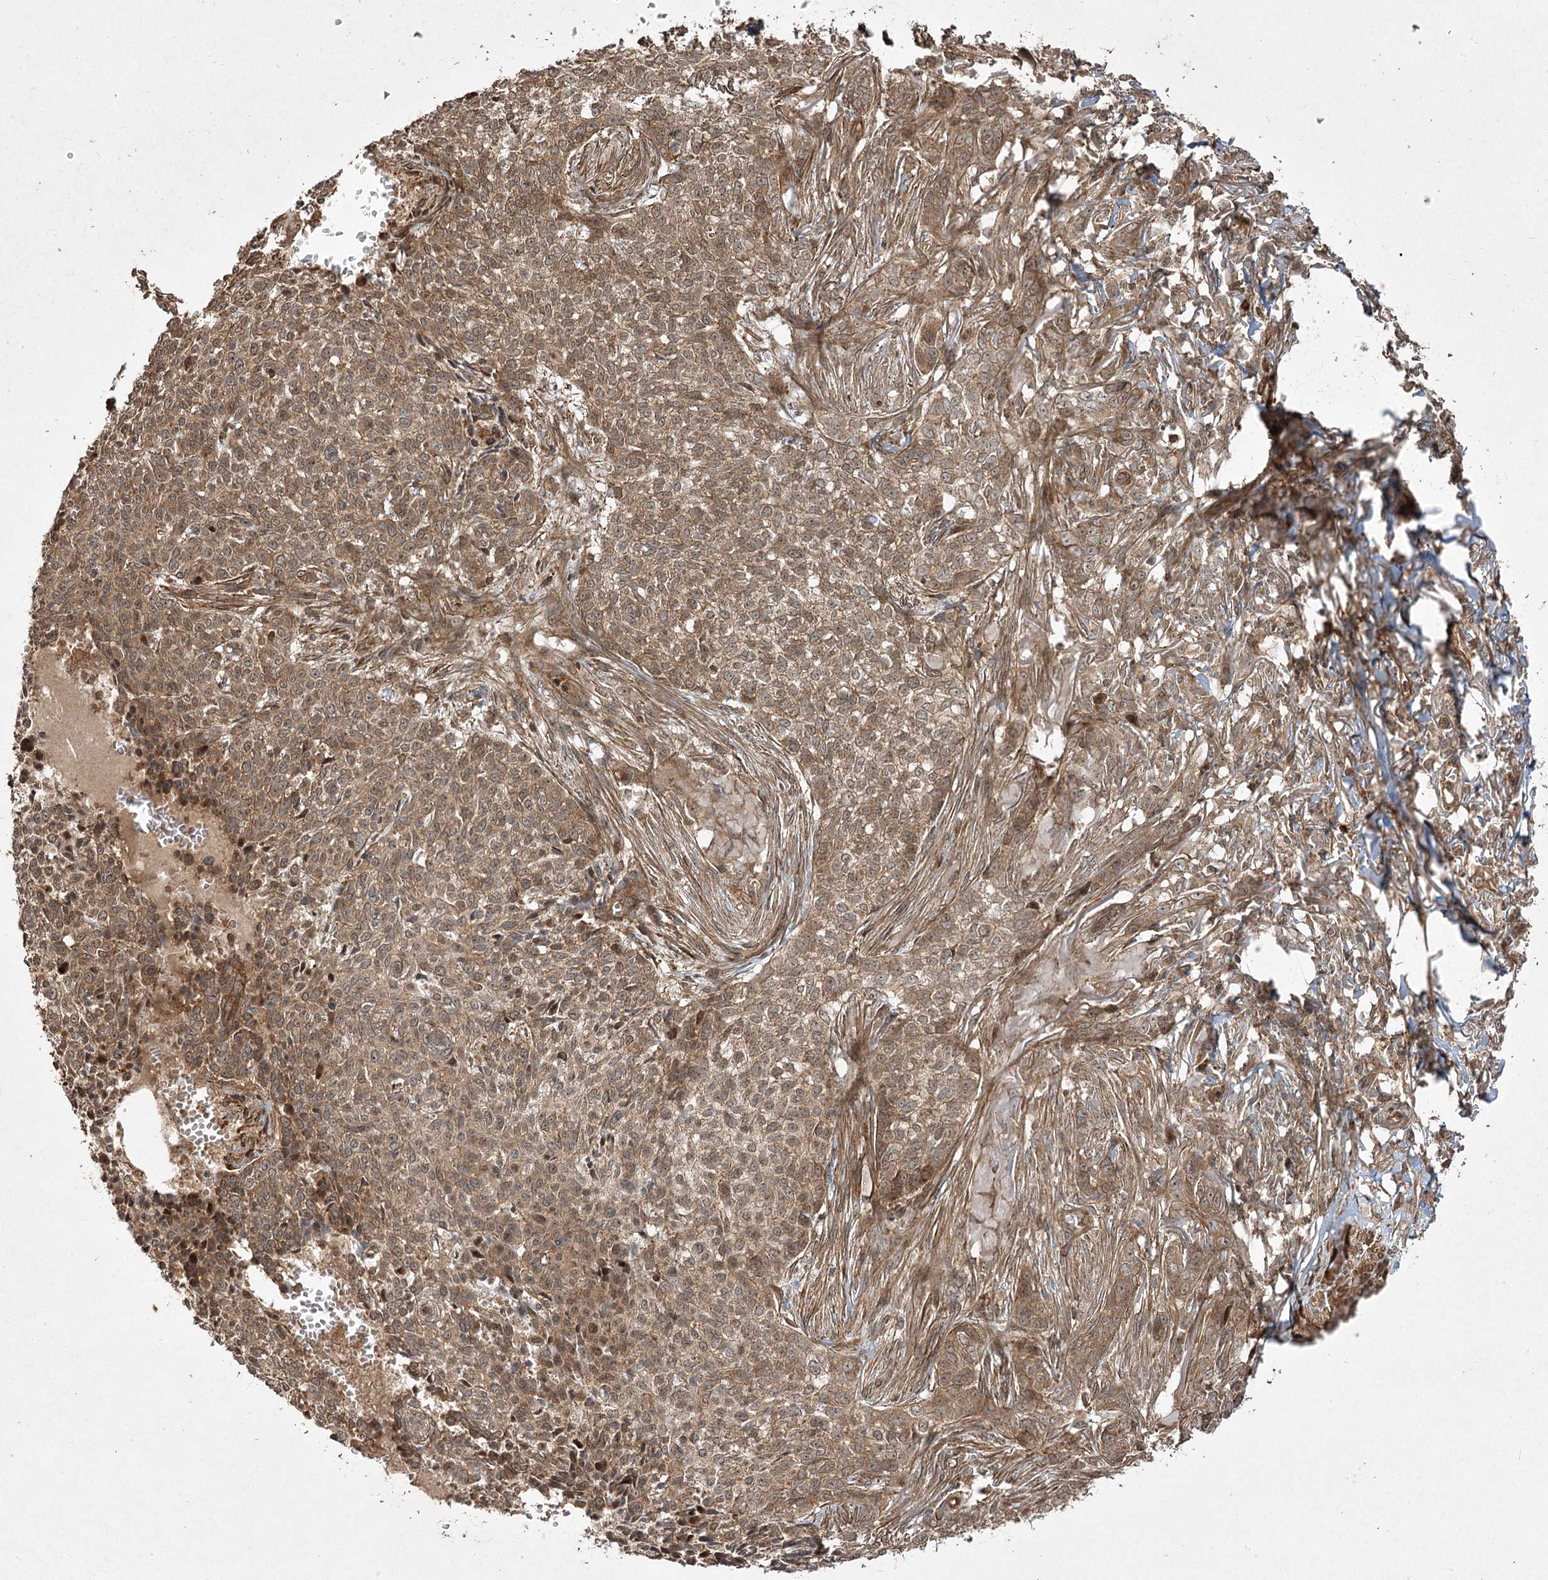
{"staining": {"intensity": "moderate", "quantity": ">75%", "location": "cytoplasmic/membranous,nuclear"}, "tissue": "skin cancer", "cell_type": "Tumor cells", "image_type": "cancer", "snomed": [{"axis": "morphology", "description": "Basal cell carcinoma"}, {"axis": "topography", "description": "Skin"}], "caption": "This histopathology image shows basal cell carcinoma (skin) stained with immunohistochemistry to label a protein in brown. The cytoplasmic/membranous and nuclear of tumor cells show moderate positivity for the protein. Nuclei are counter-stained blue.", "gene": "CPLANE1", "patient": {"sex": "male", "age": 85}}